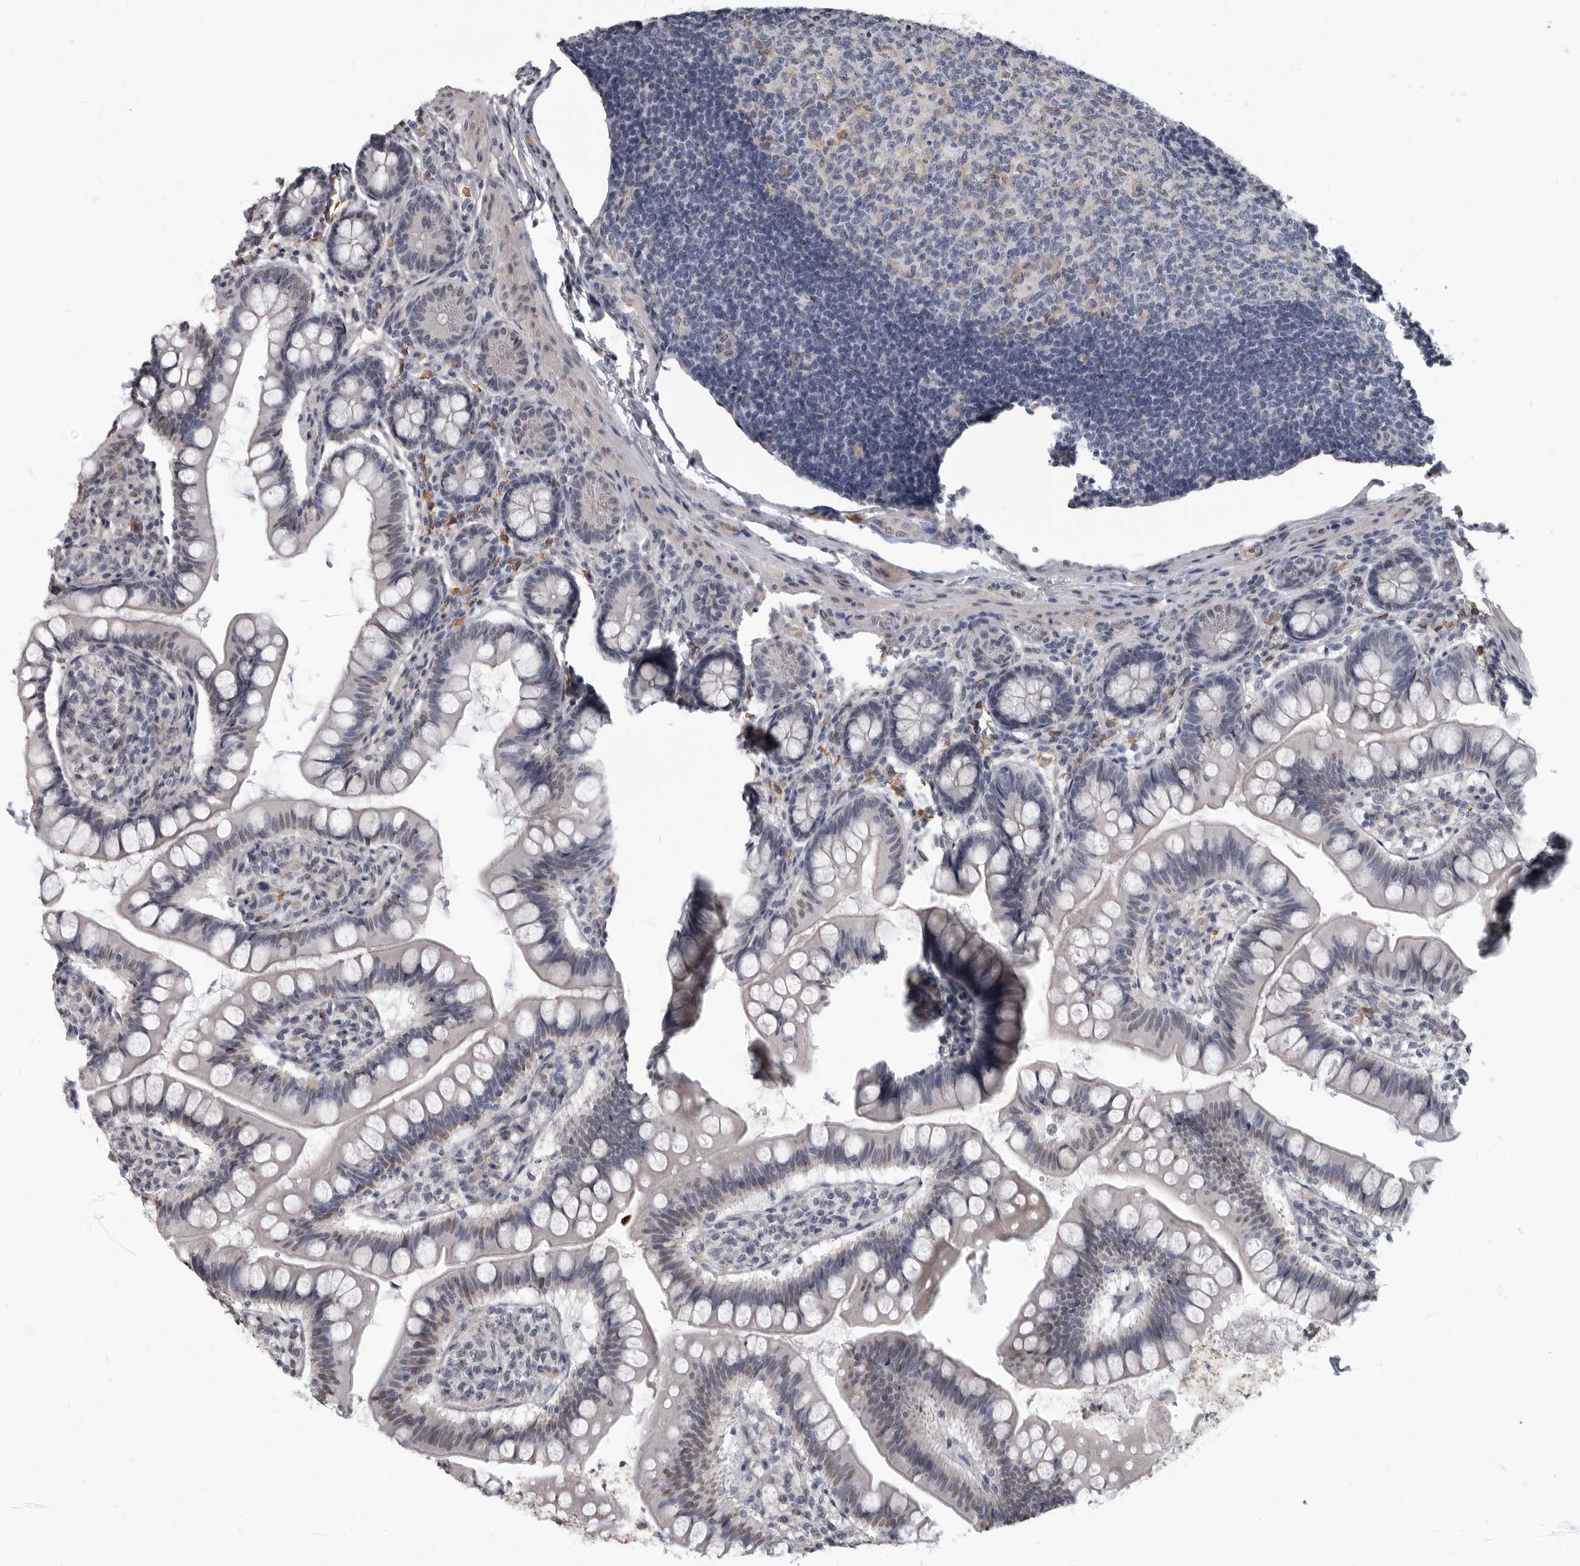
{"staining": {"intensity": "weak", "quantity": "<25%", "location": "nuclear"}, "tissue": "small intestine", "cell_type": "Glandular cells", "image_type": "normal", "snomed": [{"axis": "morphology", "description": "Normal tissue, NOS"}, {"axis": "topography", "description": "Small intestine"}], "caption": "Human small intestine stained for a protein using immunohistochemistry exhibits no positivity in glandular cells.", "gene": "ARHGEF10", "patient": {"sex": "male", "age": 7}}